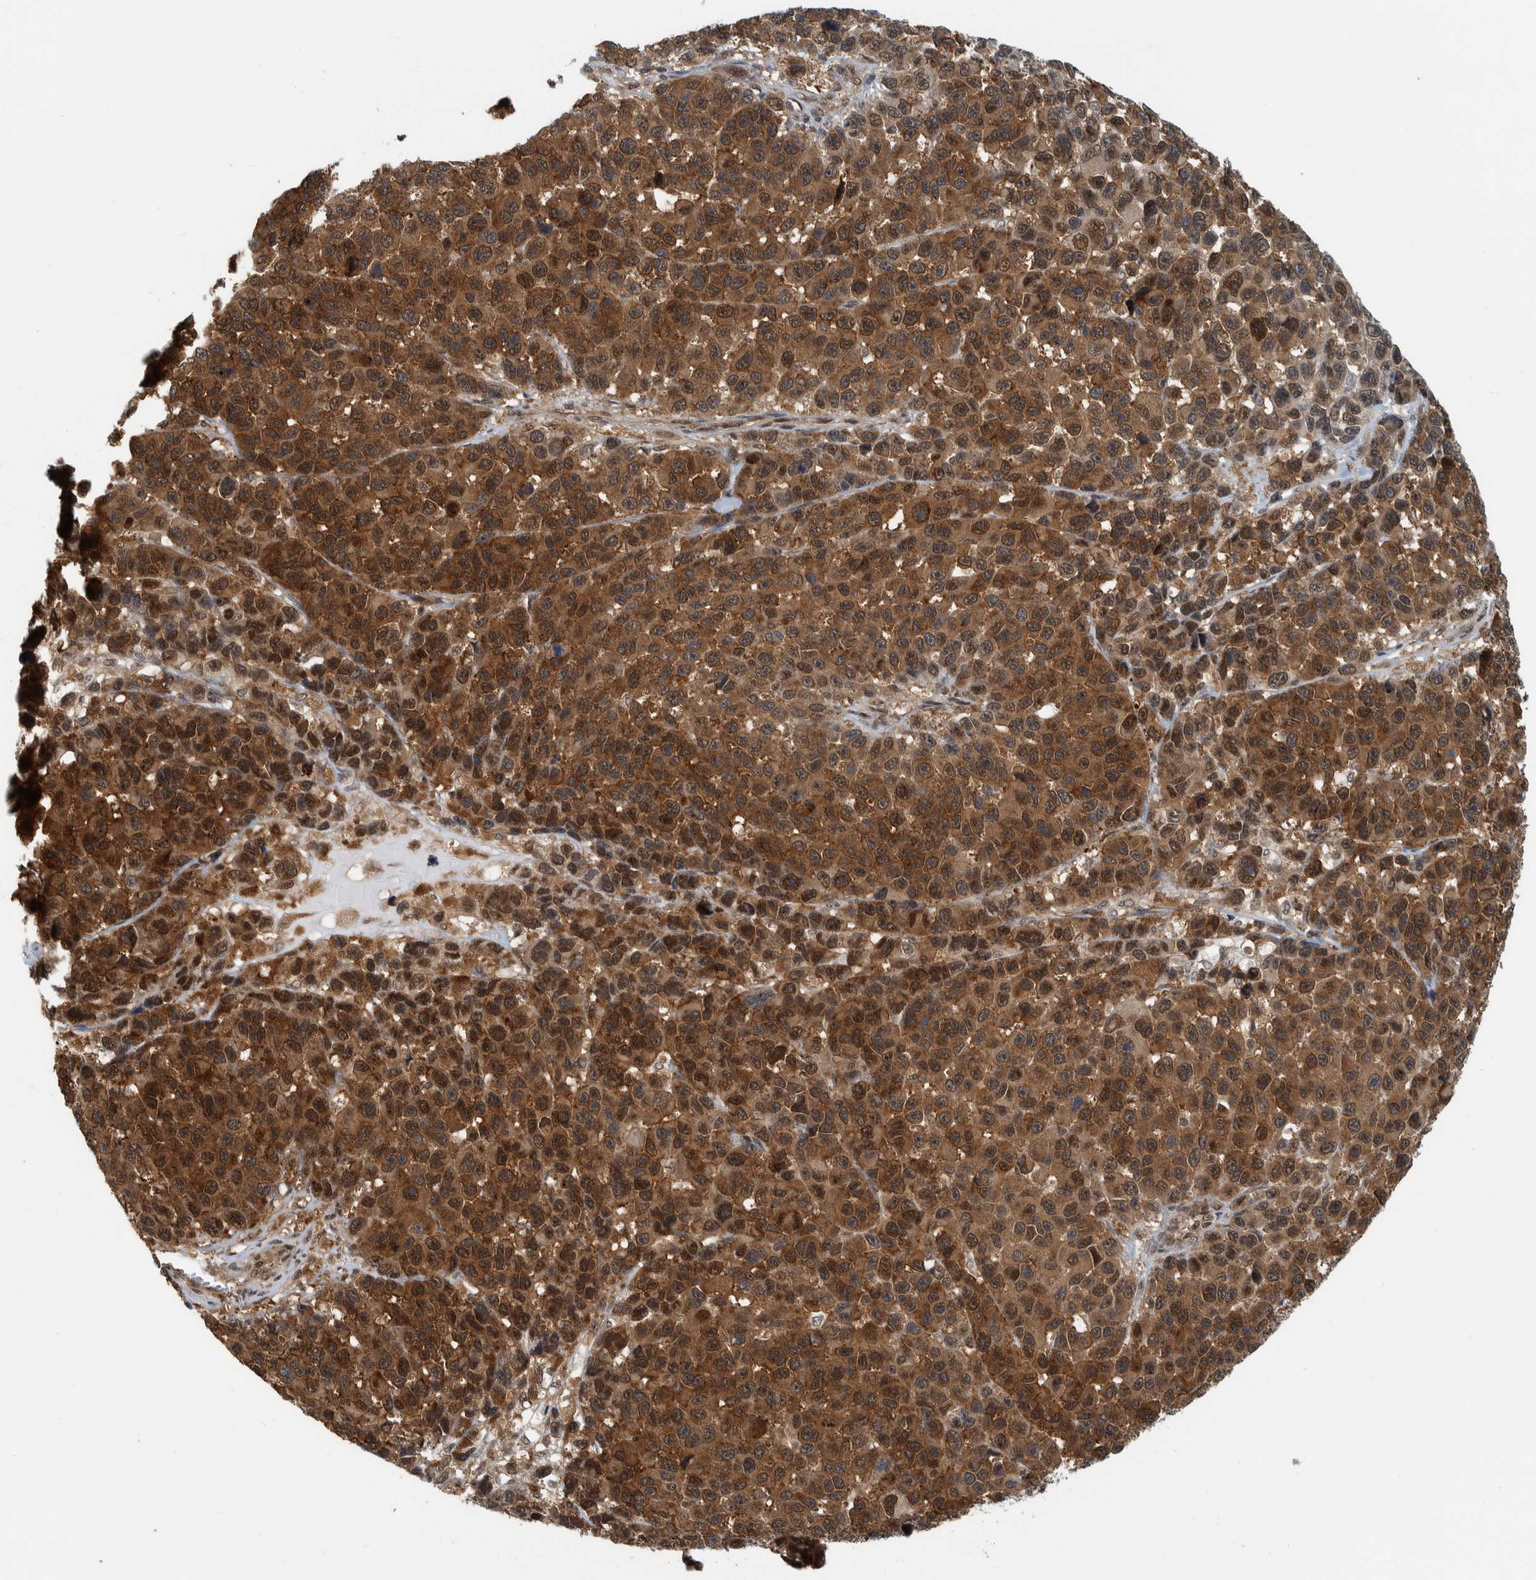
{"staining": {"intensity": "strong", "quantity": ">75%", "location": "cytoplasmic/membranous,nuclear"}, "tissue": "melanoma", "cell_type": "Tumor cells", "image_type": "cancer", "snomed": [{"axis": "morphology", "description": "Malignant melanoma, NOS"}, {"axis": "topography", "description": "Skin"}], "caption": "Protein staining reveals strong cytoplasmic/membranous and nuclear staining in approximately >75% of tumor cells in malignant melanoma. Nuclei are stained in blue.", "gene": "COPS3", "patient": {"sex": "male", "age": 53}}